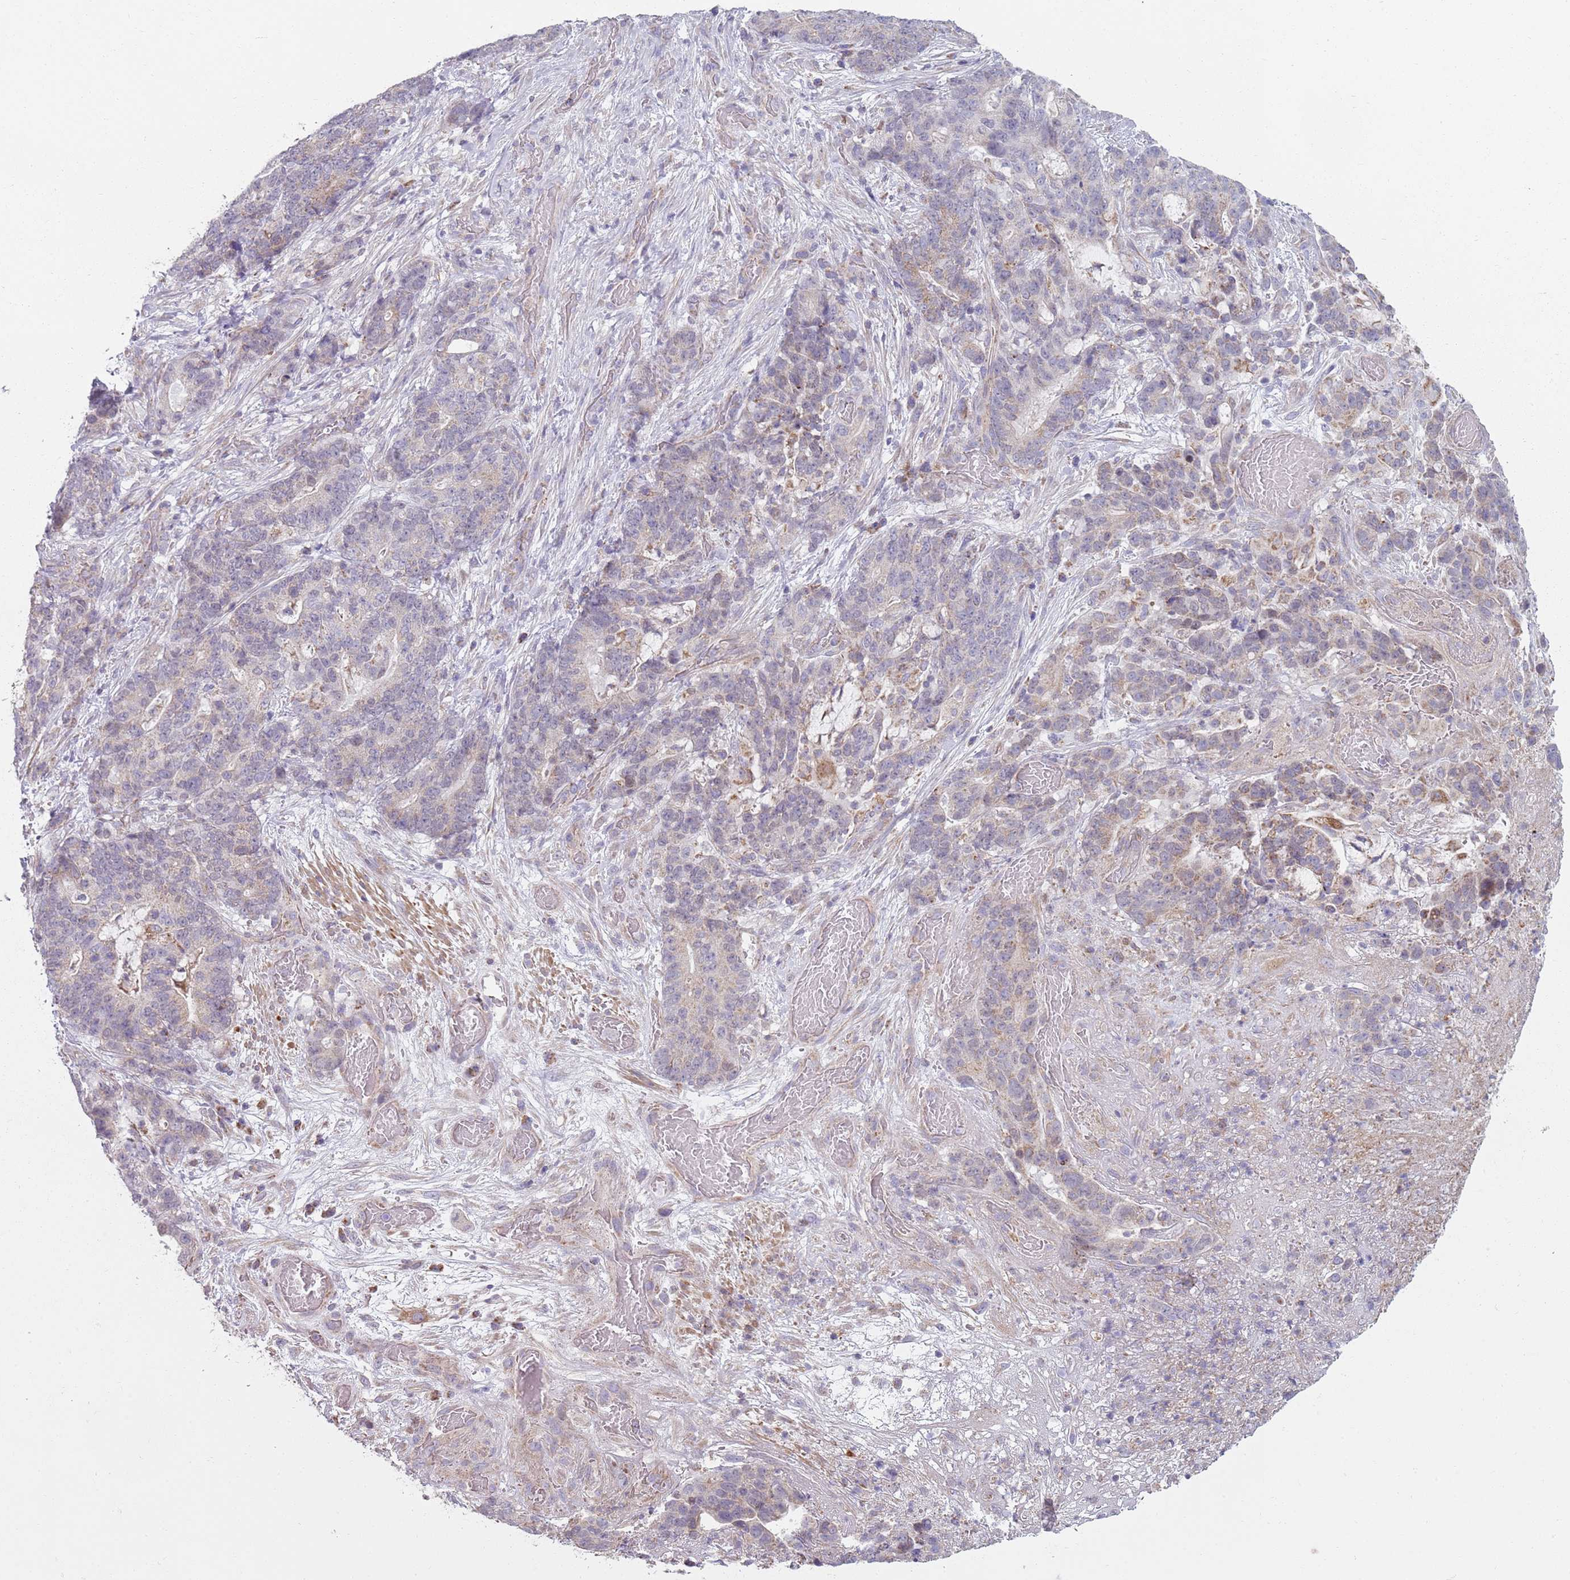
{"staining": {"intensity": "weak", "quantity": "25%-75%", "location": "cytoplasmic/membranous"}, "tissue": "stomach cancer", "cell_type": "Tumor cells", "image_type": "cancer", "snomed": [{"axis": "morphology", "description": "Normal tissue, NOS"}, {"axis": "morphology", "description": "Adenocarcinoma, NOS"}, {"axis": "topography", "description": "Stomach"}], "caption": "Immunohistochemical staining of human stomach adenocarcinoma reveals low levels of weak cytoplasmic/membranous protein expression in approximately 25%-75% of tumor cells. (DAB (3,3'-diaminobenzidine) IHC, brown staining for protein, blue staining for nuclei).", "gene": "GAS8", "patient": {"sex": "female", "age": 64}}